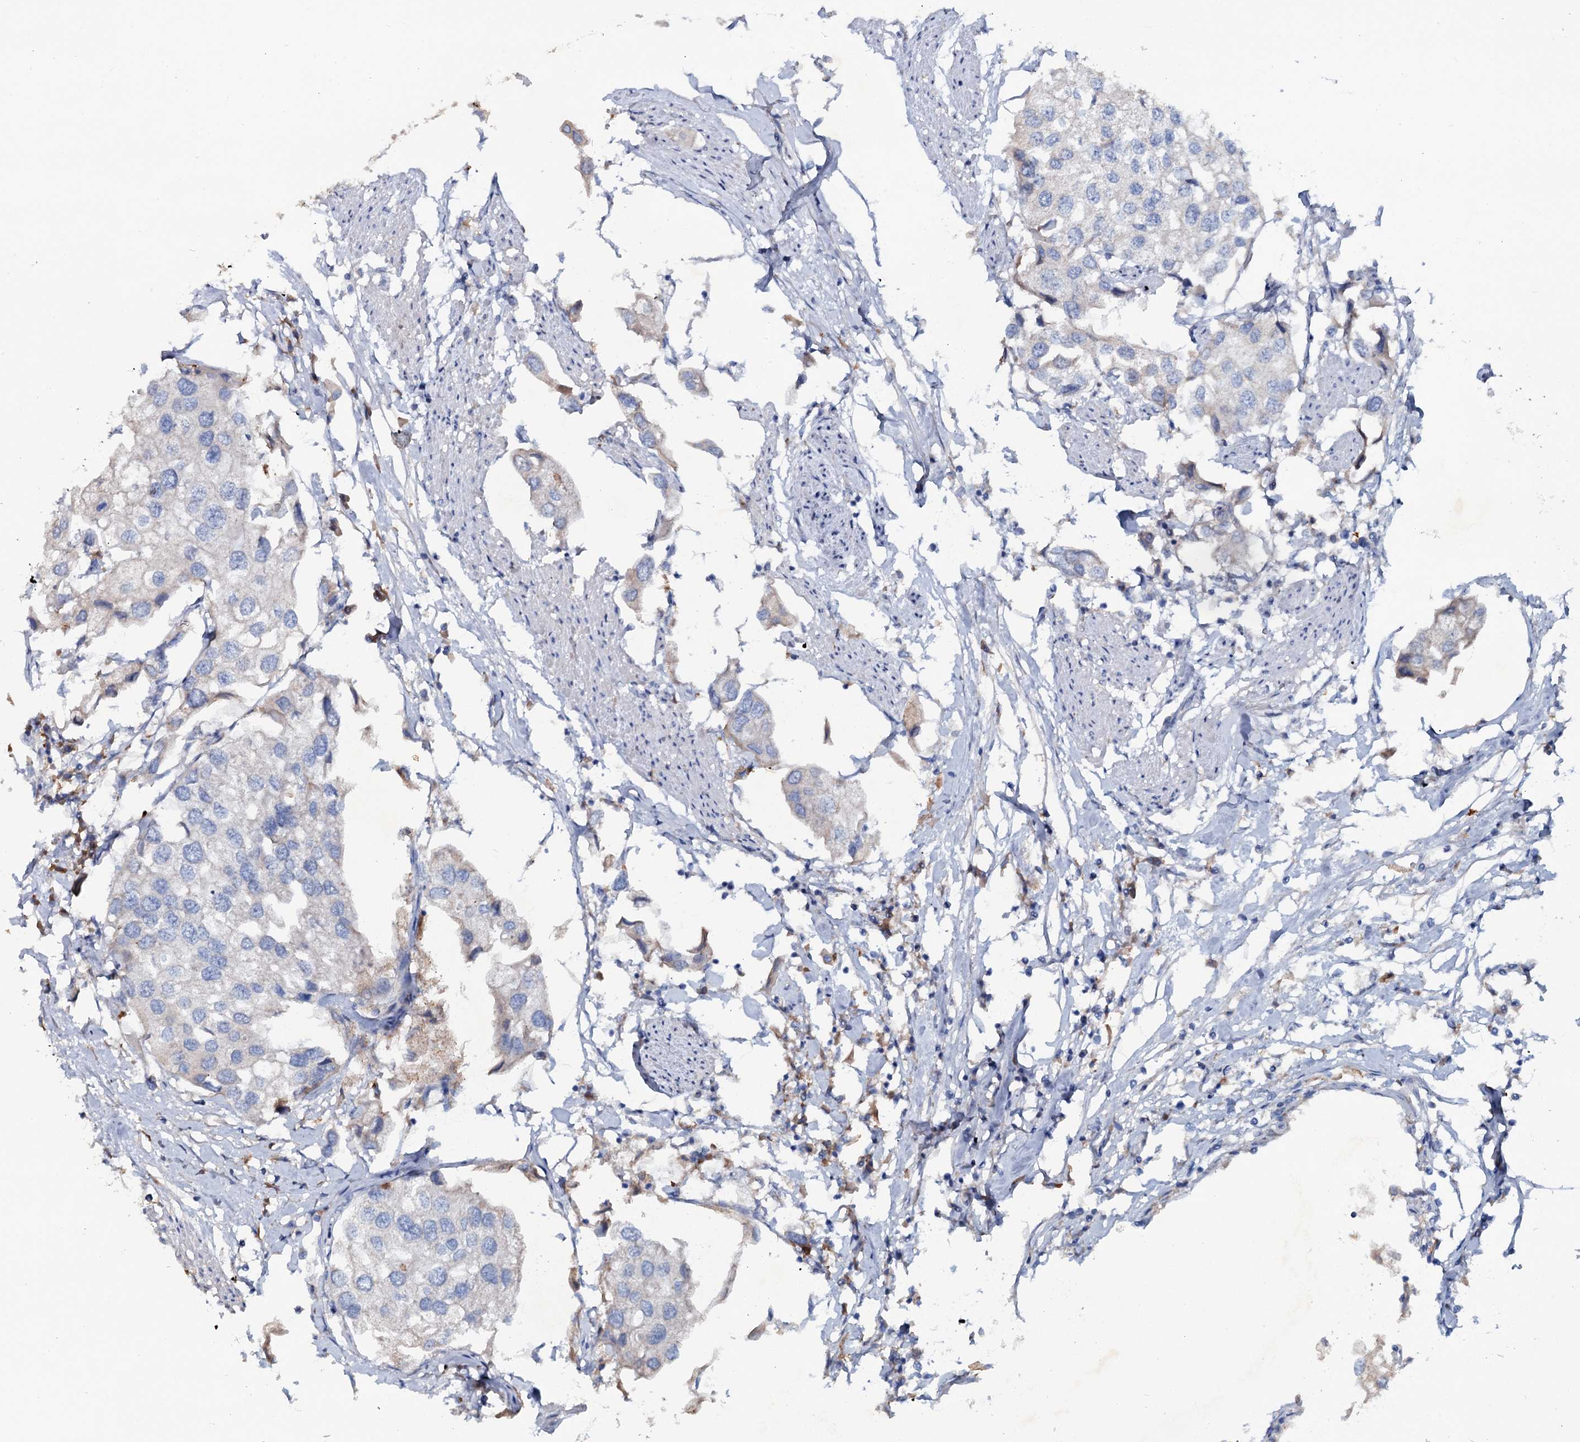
{"staining": {"intensity": "negative", "quantity": "none", "location": "none"}, "tissue": "urothelial cancer", "cell_type": "Tumor cells", "image_type": "cancer", "snomed": [{"axis": "morphology", "description": "Urothelial carcinoma, High grade"}, {"axis": "topography", "description": "Urinary bladder"}], "caption": "Human urothelial cancer stained for a protein using IHC displays no positivity in tumor cells.", "gene": "IL17RD", "patient": {"sex": "male", "age": 64}}